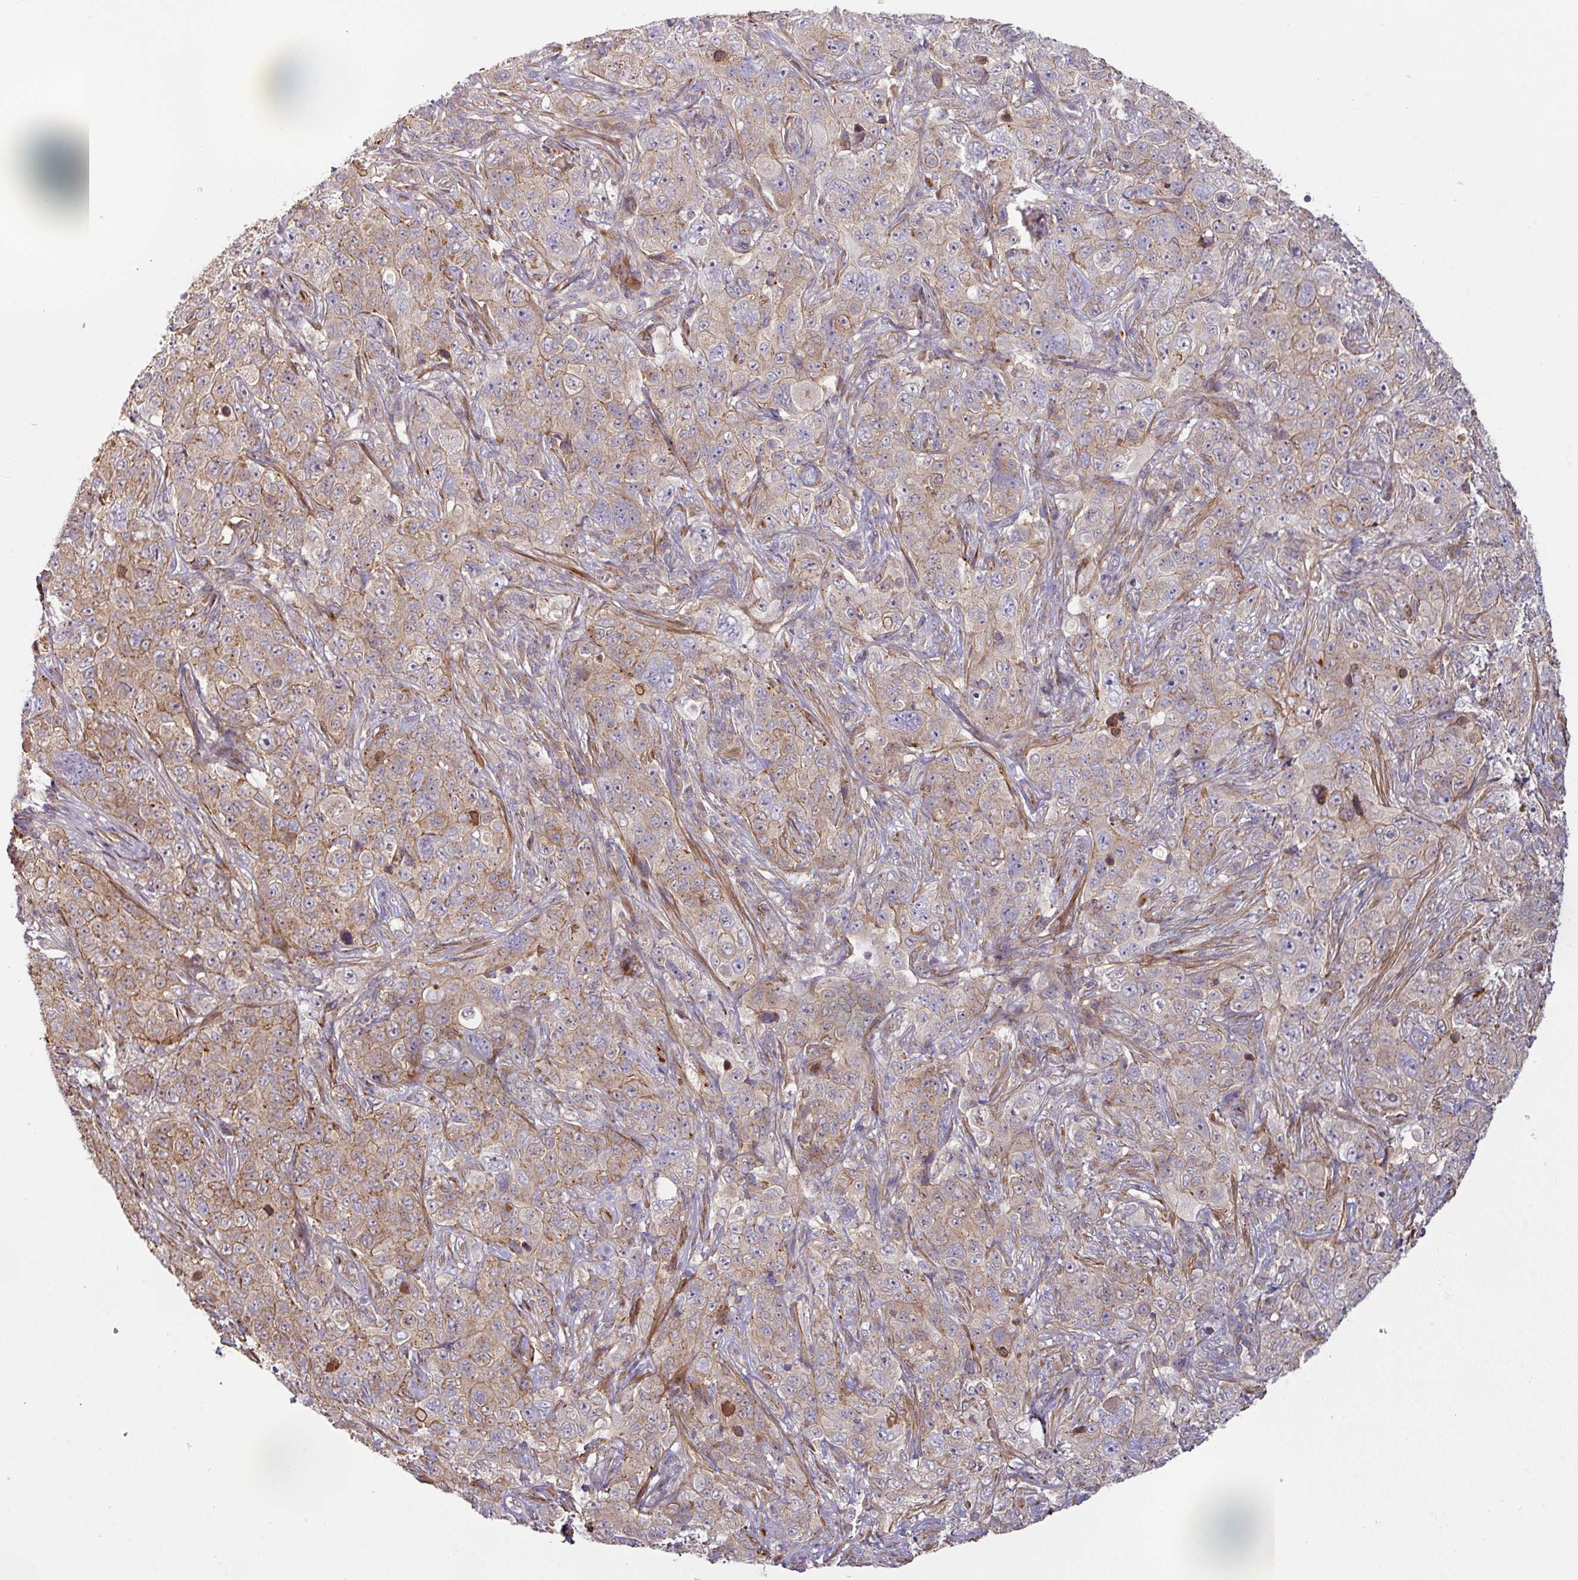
{"staining": {"intensity": "weak", "quantity": "25%-75%", "location": "cytoplasmic/membranous"}, "tissue": "pancreatic cancer", "cell_type": "Tumor cells", "image_type": "cancer", "snomed": [{"axis": "morphology", "description": "Adenocarcinoma, NOS"}, {"axis": "topography", "description": "Pancreas"}], "caption": "High-power microscopy captured an immunohistochemistry (IHC) image of pancreatic cancer (adenocarcinoma), revealing weak cytoplasmic/membranous staining in approximately 25%-75% of tumor cells.", "gene": "CASP2", "patient": {"sex": "male", "age": 68}}